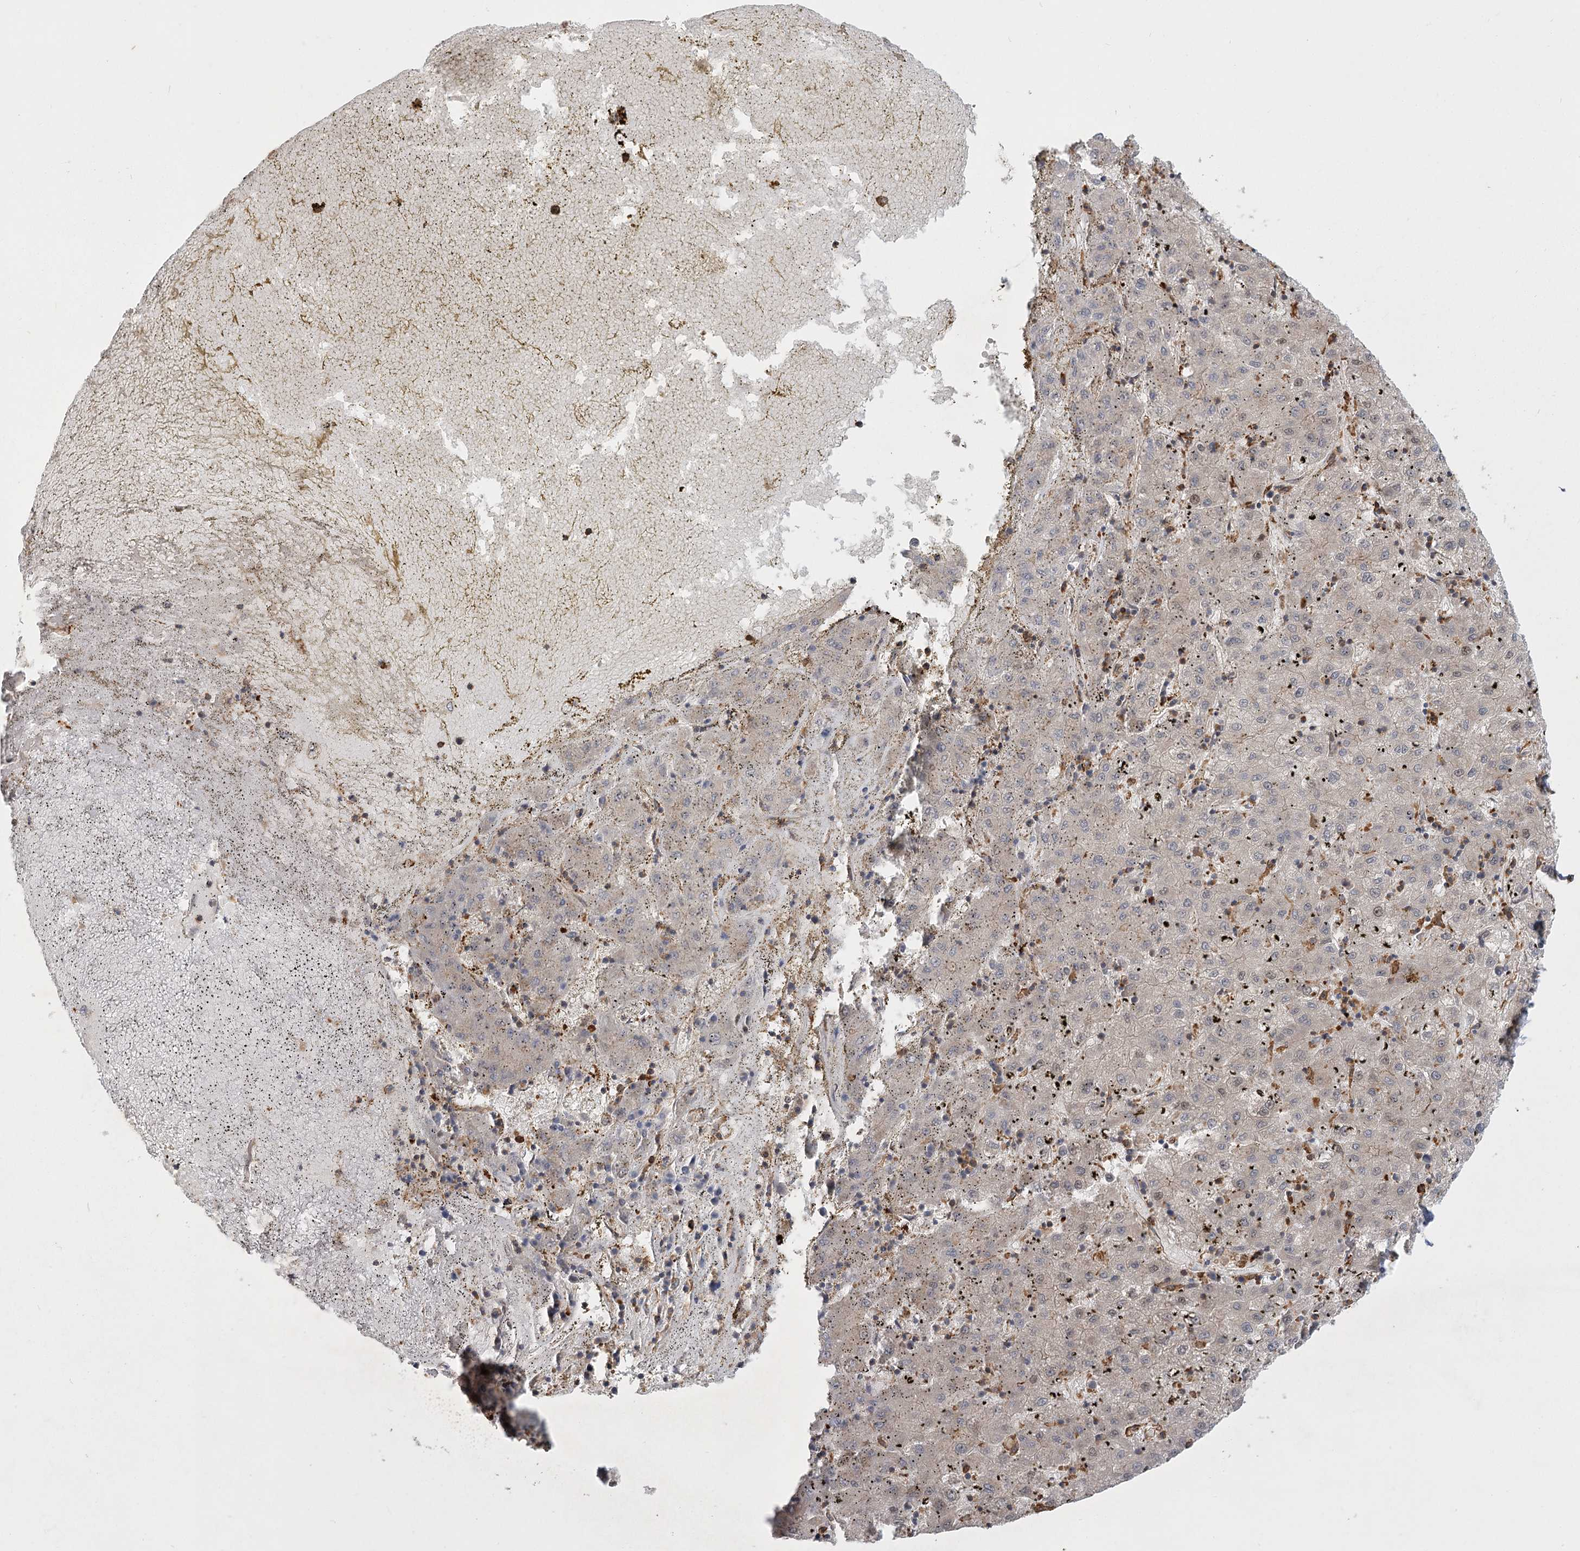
{"staining": {"intensity": "negative", "quantity": "none", "location": "none"}, "tissue": "liver cancer", "cell_type": "Tumor cells", "image_type": "cancer", "snomed": [{"axis": "morphology", "description": "Carcinoma, Hepatocellular, NOS"}, {"axis": "topography", "description": "Liver"}], "caption": "This is an immunohistochemistry micrograph of liver hepatocellular carcinoma. There is no expression in tumor cells.", "gene": "MEPE", "patient": {"sex": "male", "age": 72}}